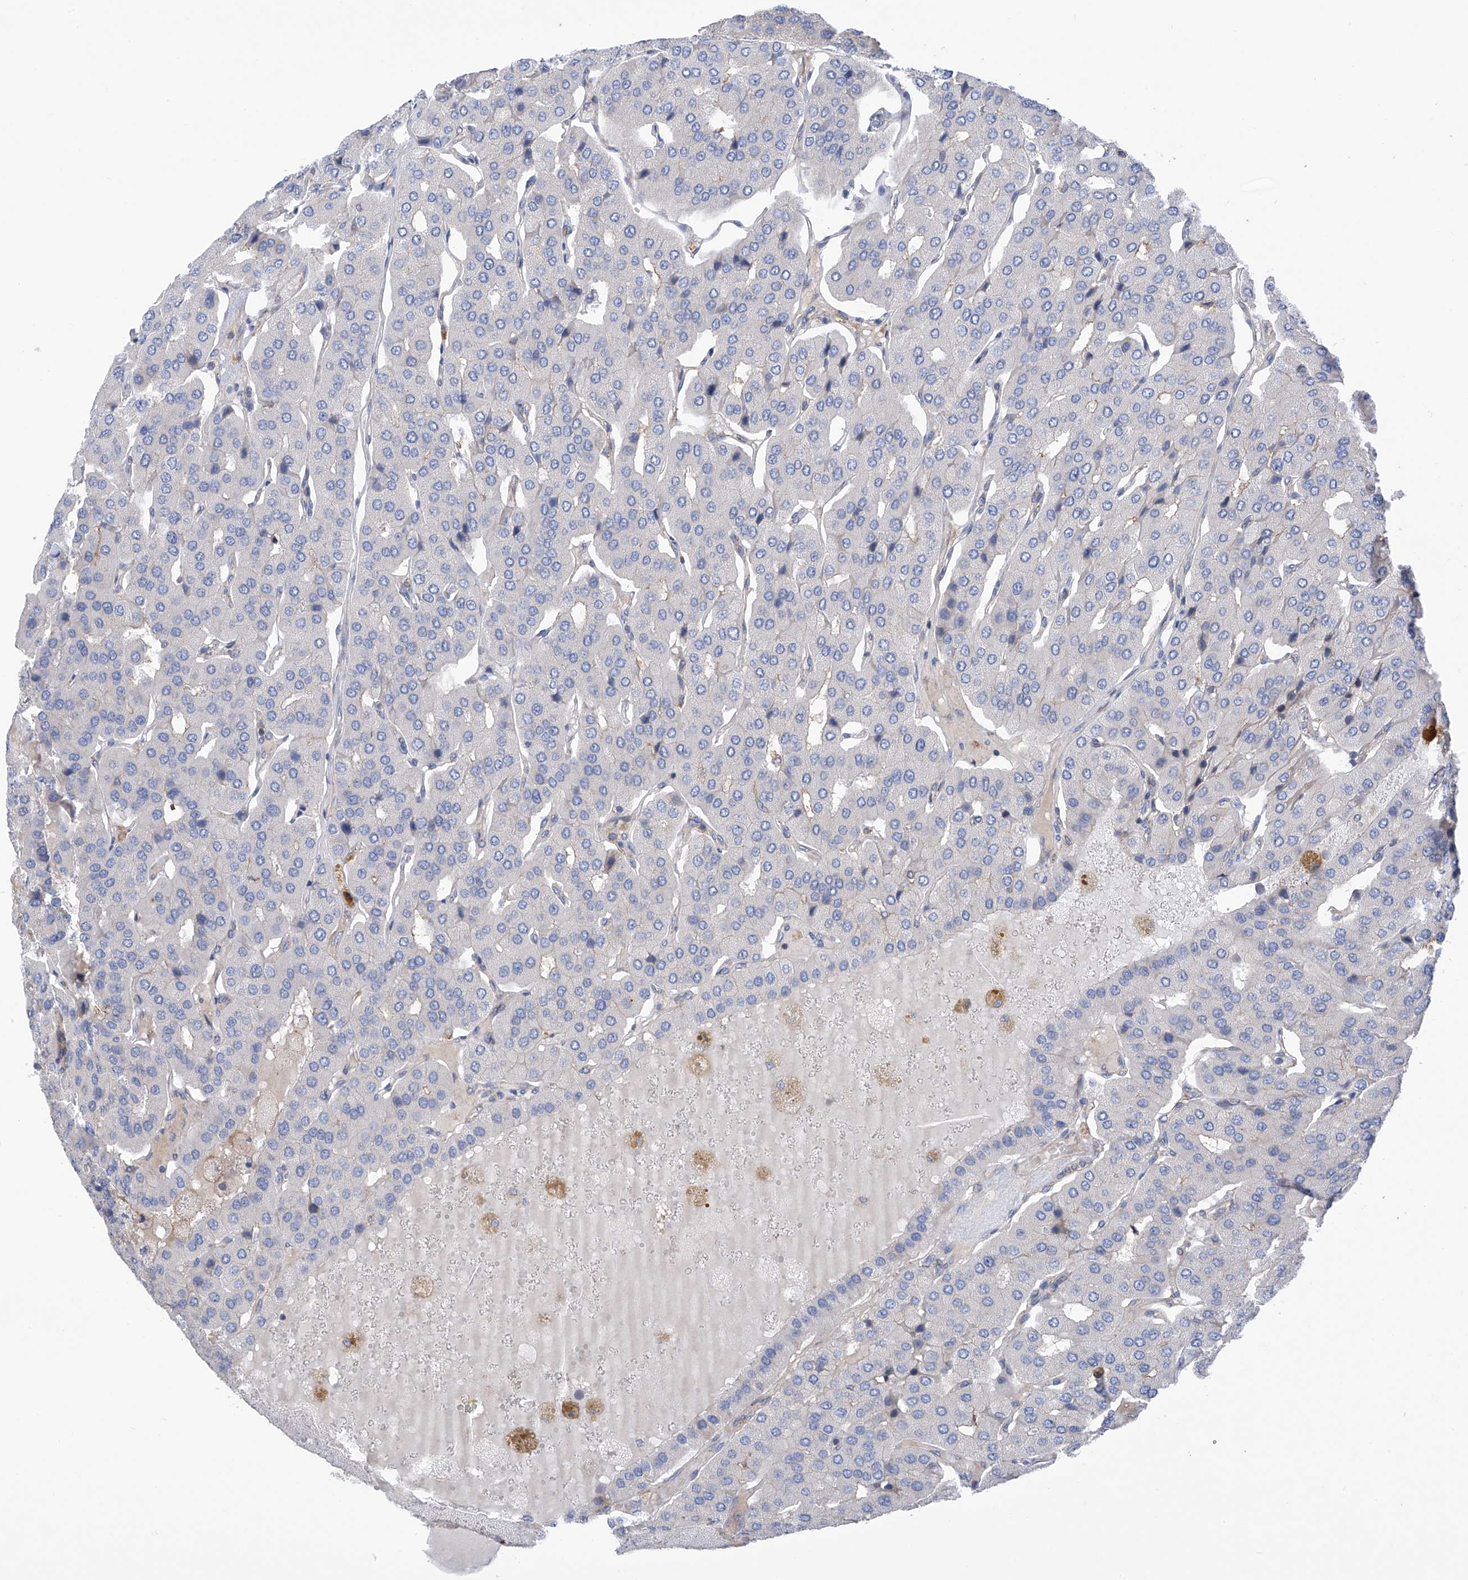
{"staining": {"intensity": "negative", "quantity": "none", "location": "none"}, "tissue": "parathyroid gland", "cell_type": "Glandular cells", "image_type": "normal", "snomed": [{"axis": "morphology", "description": "Normal tissue, NOS"}, {"axis": "morphology", "description": "Adenoma, NOS"}, {"axis": "topography", "description": "Parathyroid gland"}], "caption": "Immunohistochemistry of unremarkable parathyroid gland displays no staining in glandular cells. (DAB immunohistochemistry visualized using brightfield microscopy, high magnification).", "gene": "P2RX7", "patient": {"sex": "female", "age": 86}}